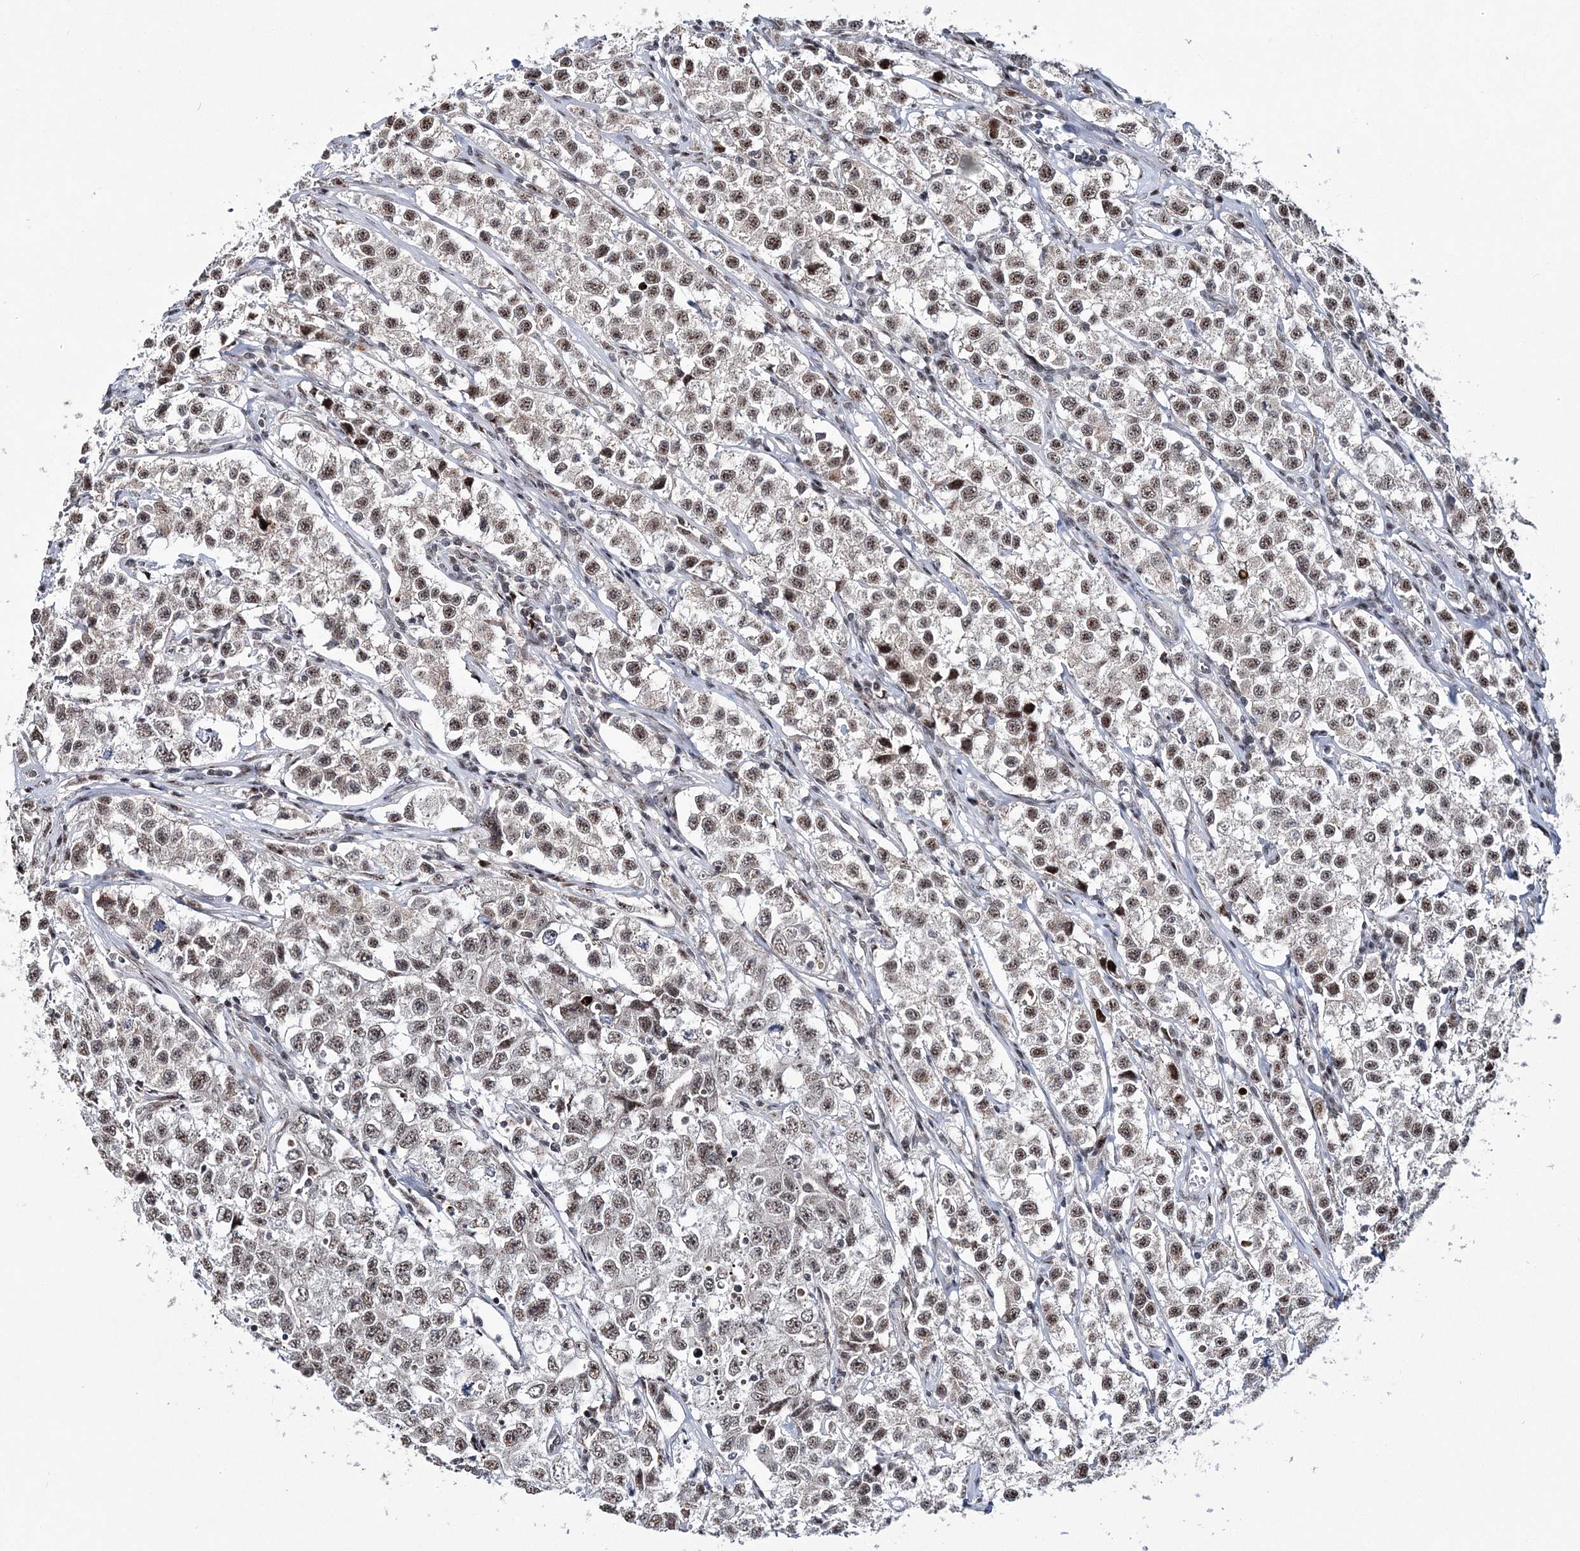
{"staining": {"intensity": "weak", "quantity": "25%-75%", "location": "nuclear"}, "tissue": "testis cancer", "cell_type": "Tumor cells", "image_type": "cancer", "snomed": [{"axis": "morphology", "description": "Seminoma, NOS"}, {"axis": "morphology", "description": "Carcinoma, Embryonal, NOS"}, {"axis": "topography", "description": "Testis"}], "caption": "Brown immunohistochemical staining in testis cancer exhibits weak nuclear staining in approximately 25%-75% of tumor cells.", "gene": "TATDN2", "patient": {"sex": "male", "age": 43}}